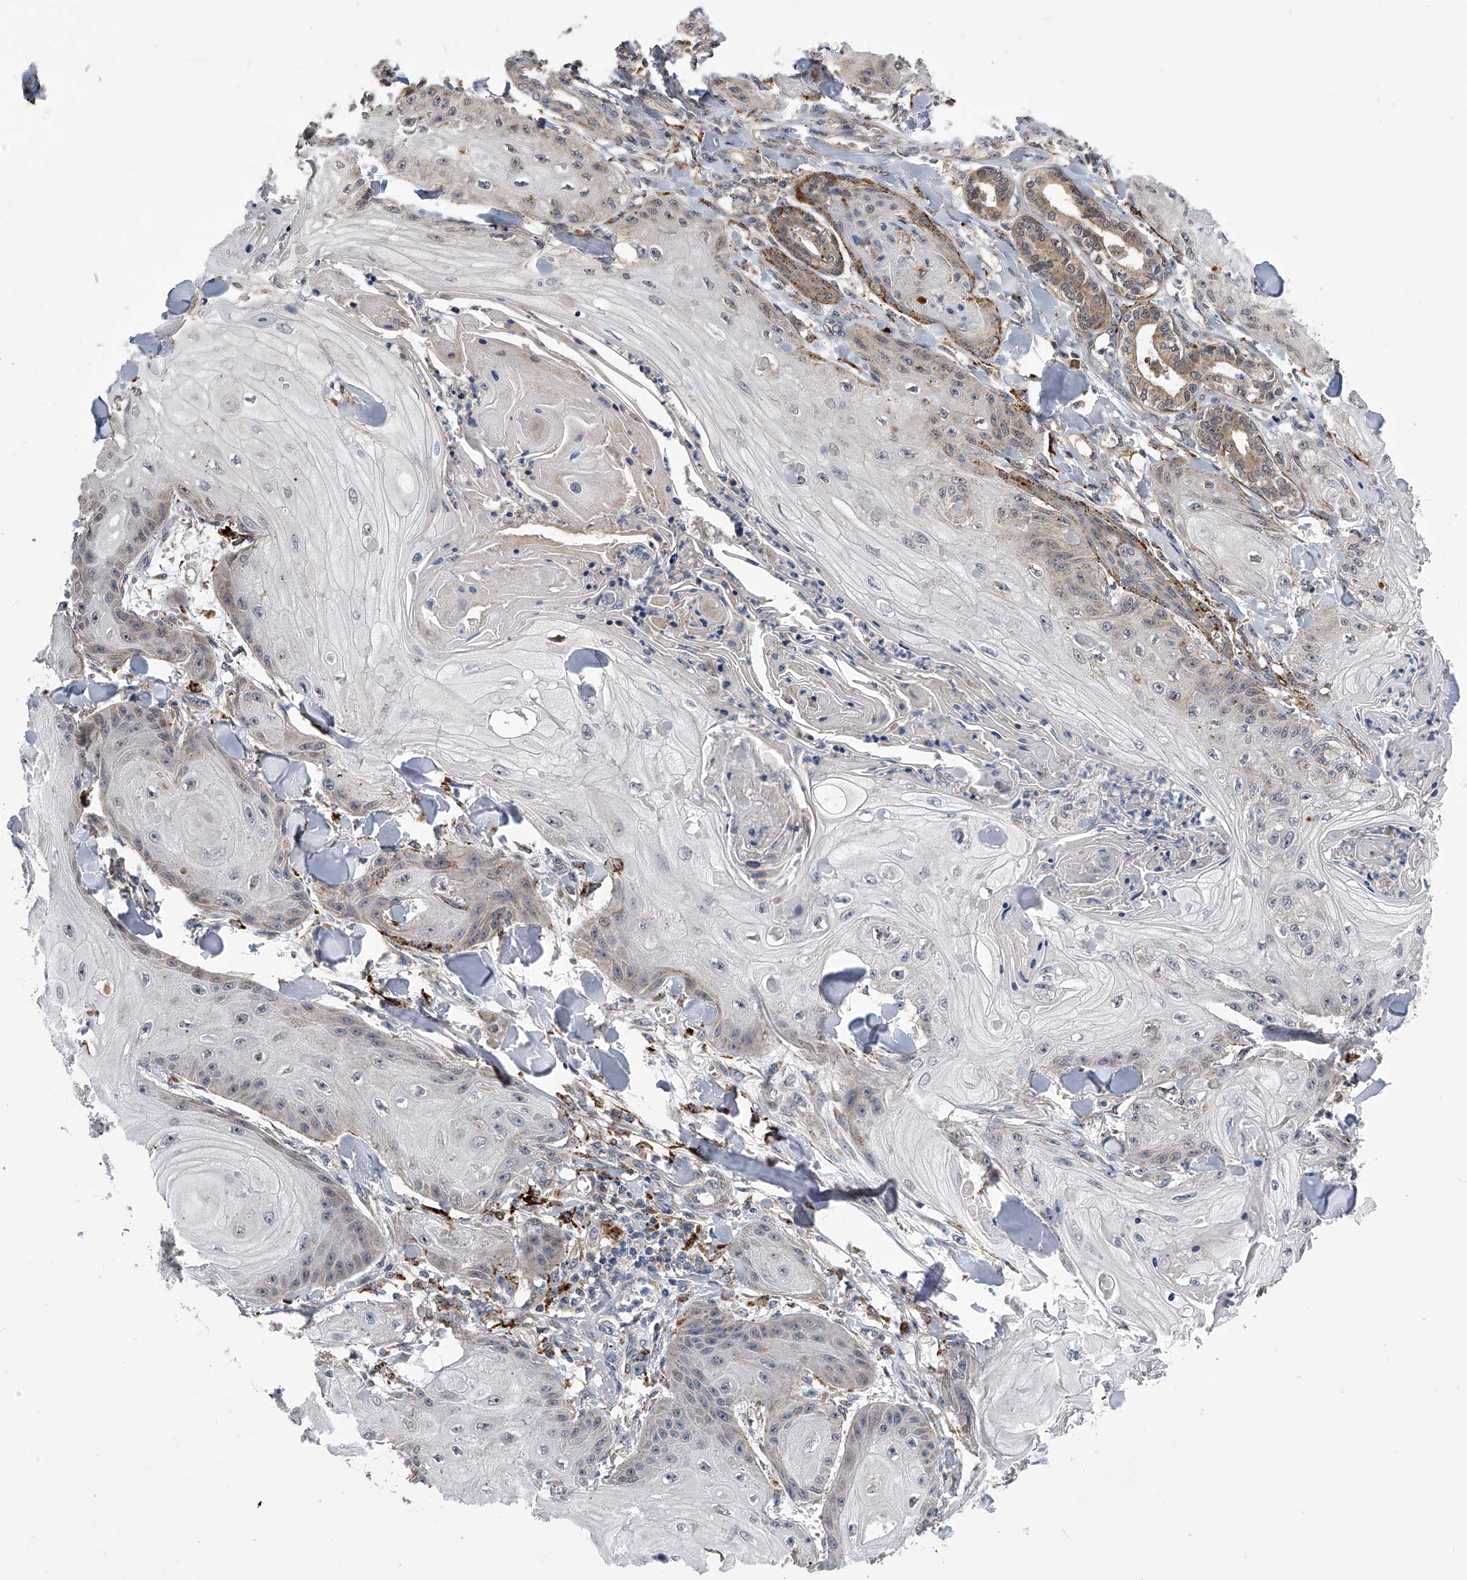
{"staining": {"intensity": "negative", "quantity": "none", "location": "none"}, "tissue": "skin cancer", "cell_type": "Tumor cells", "image_type": "cancer", "snomed": [{"axis": "morphology", "description": "Squamous cell carcinoma, NOS"}, {"axis": "topography", "description": "Skin"}], "caption": "This is an immunohistochemistry (IHC) micrograph of human skin squamous cell carcinoma. There is no staining in tumor cells.", "gene": "SPOCK1", "patient": {"sex": "male", "age": 74}}